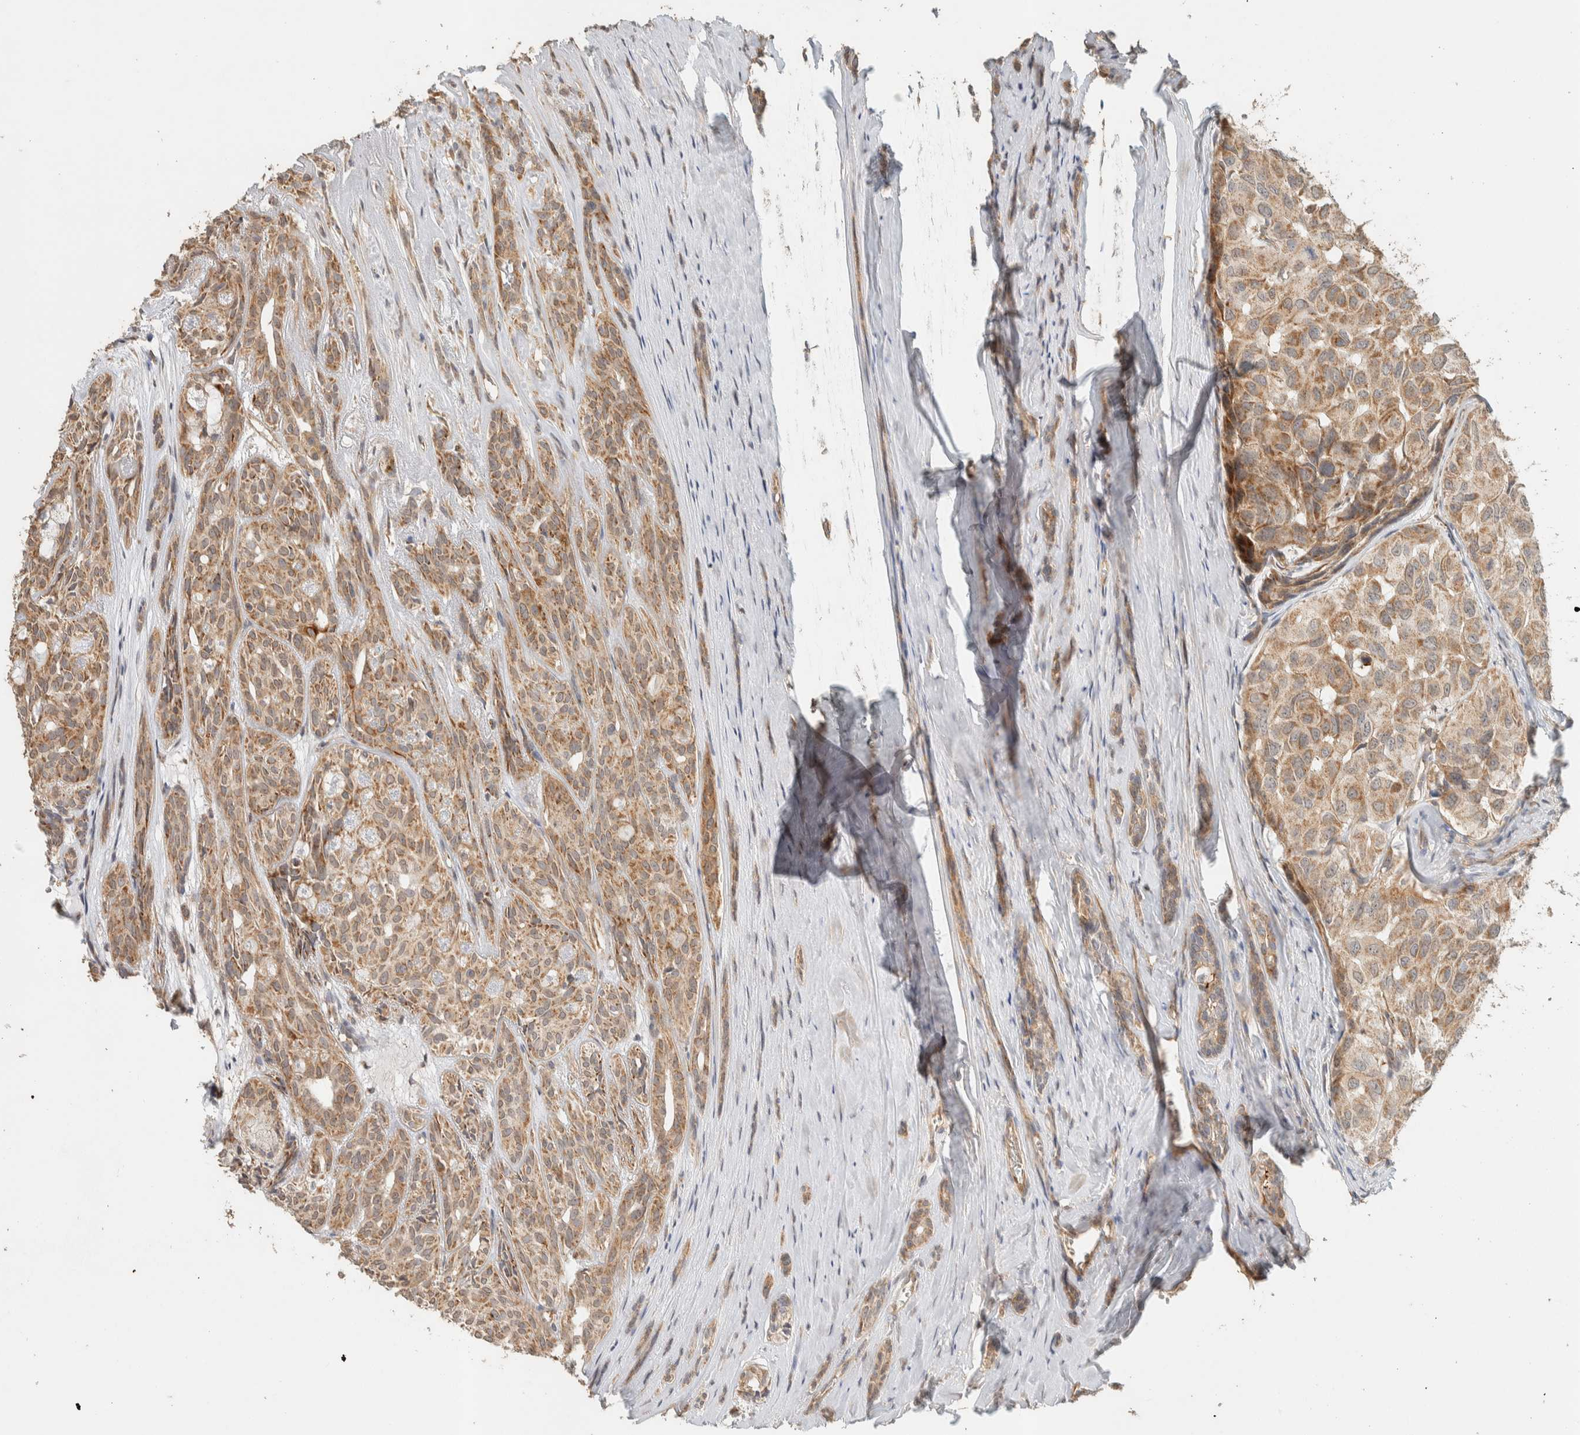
{"staining": {"intensity": "moderate", "quantity": ">75%", "location": "cytoplasmic/membranous"}, "tissue": "head and neck cancer", "cell_type": "Tumor cells", "image_type": "cancer", "snomed": [{"axis": "morphology", "description": "Adenocarcinoma, NOS"}, {"axis": "topography", "description": "Salivary gland, NOS"}, {"axis": "topography", "description": "Head-Neck"}], "caption": "Head and neck cancer (adenocarcinoma) was stained to show a protein in brown. There is medium levels of moderate cytoplasmic/membranous expression in about >75% of tumor cells.", "gene": "PDE7B", "patient": {"sex": "female", "age": 76}}